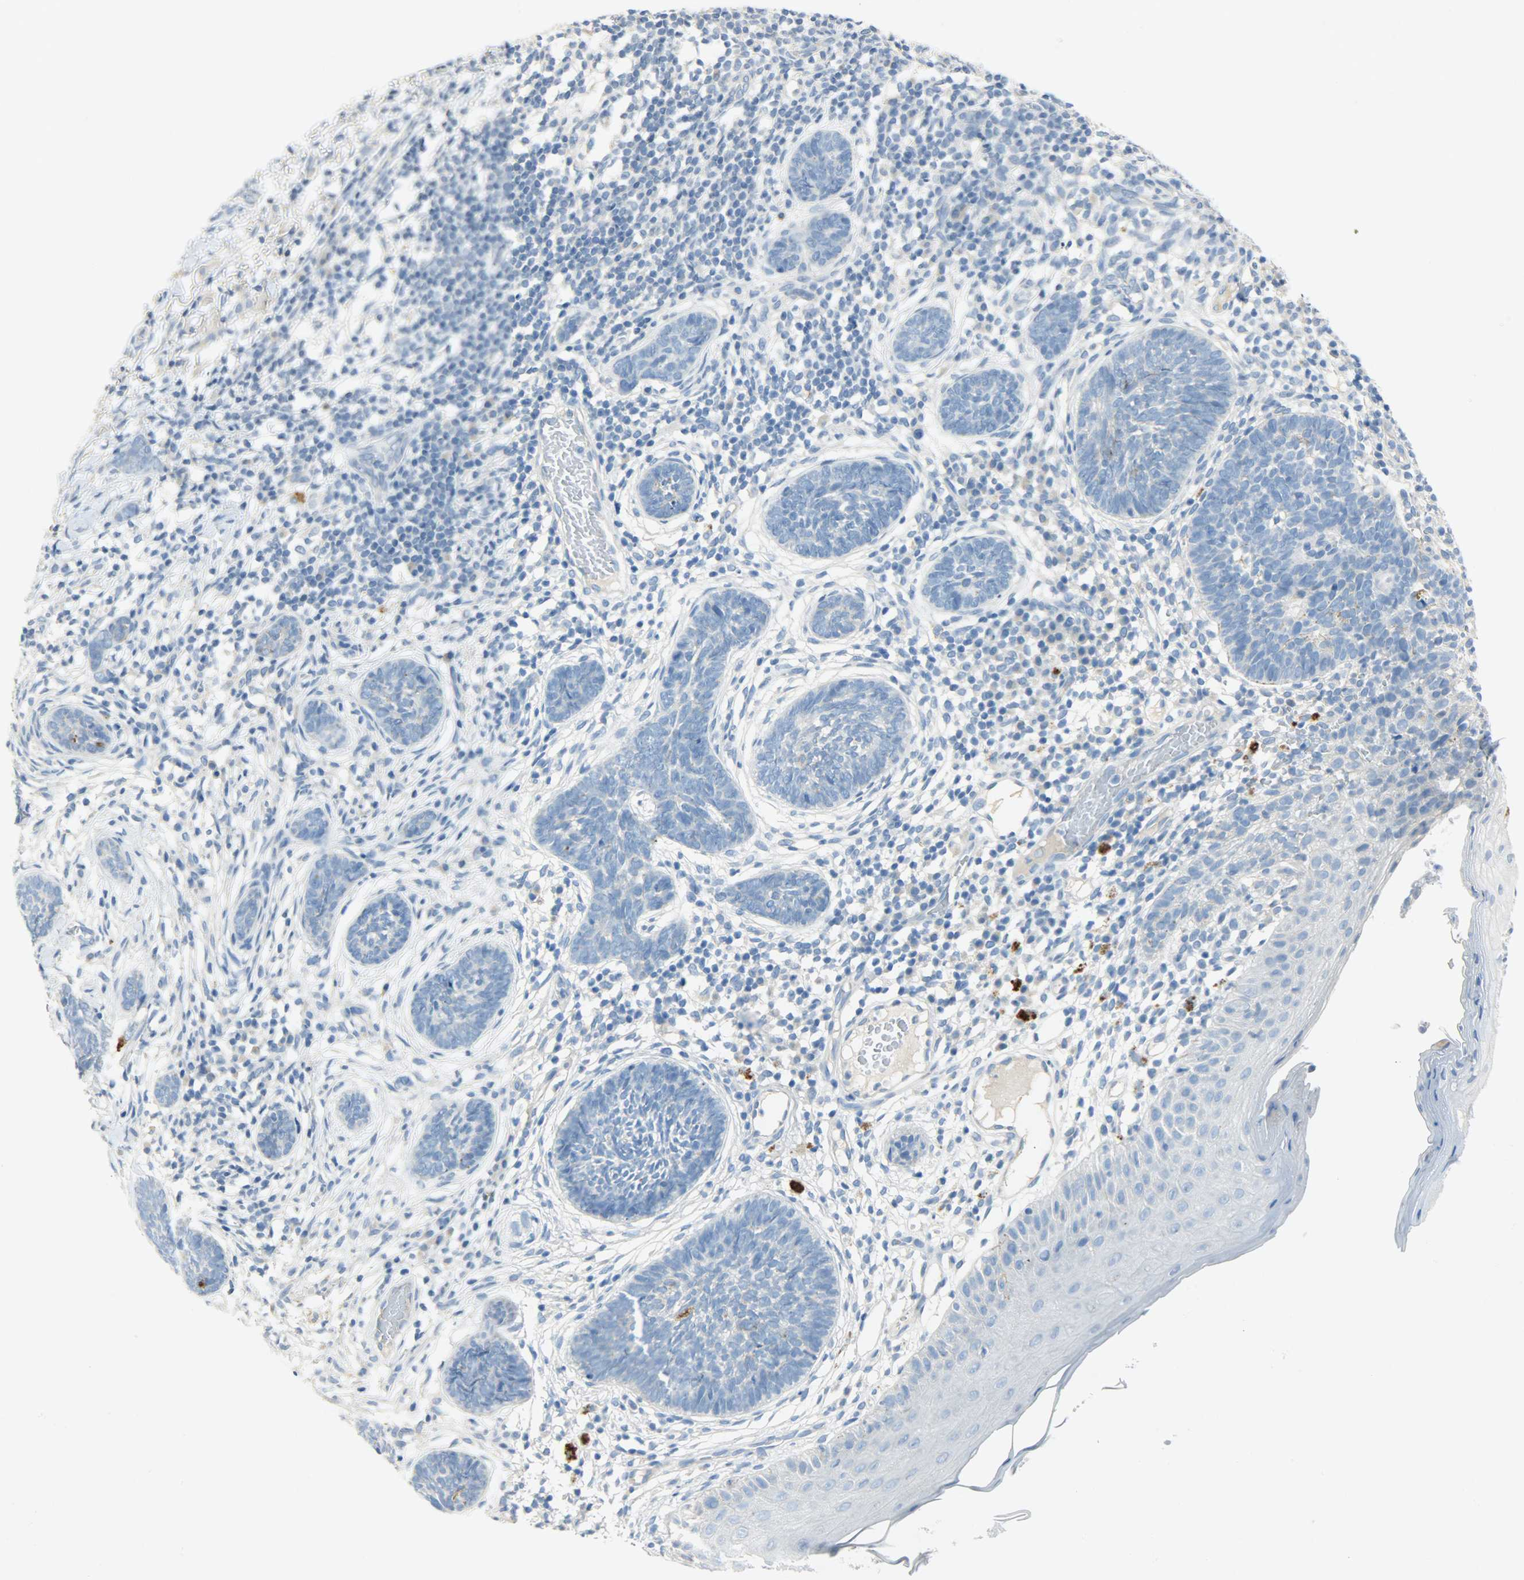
{"staining": {"intensity": "negative", "quantity": "none", "location": "none"}, "tissue": "skin cancer", "cell_type": "Tumor cells", "image_type": "cancer", "snomed": [{"axis": "morphology", "description": "Normal tissue, NOS"}, {"axis": "morphology", "description": "Basal cell carcinoma"}, {"axis": "topography", "description": "Skin"}], "caption": "Tumor cells are negative for brown protein staining in skin cancer.", "gene": "PROM1", "patient": {"sex": "male", "age": 87}}